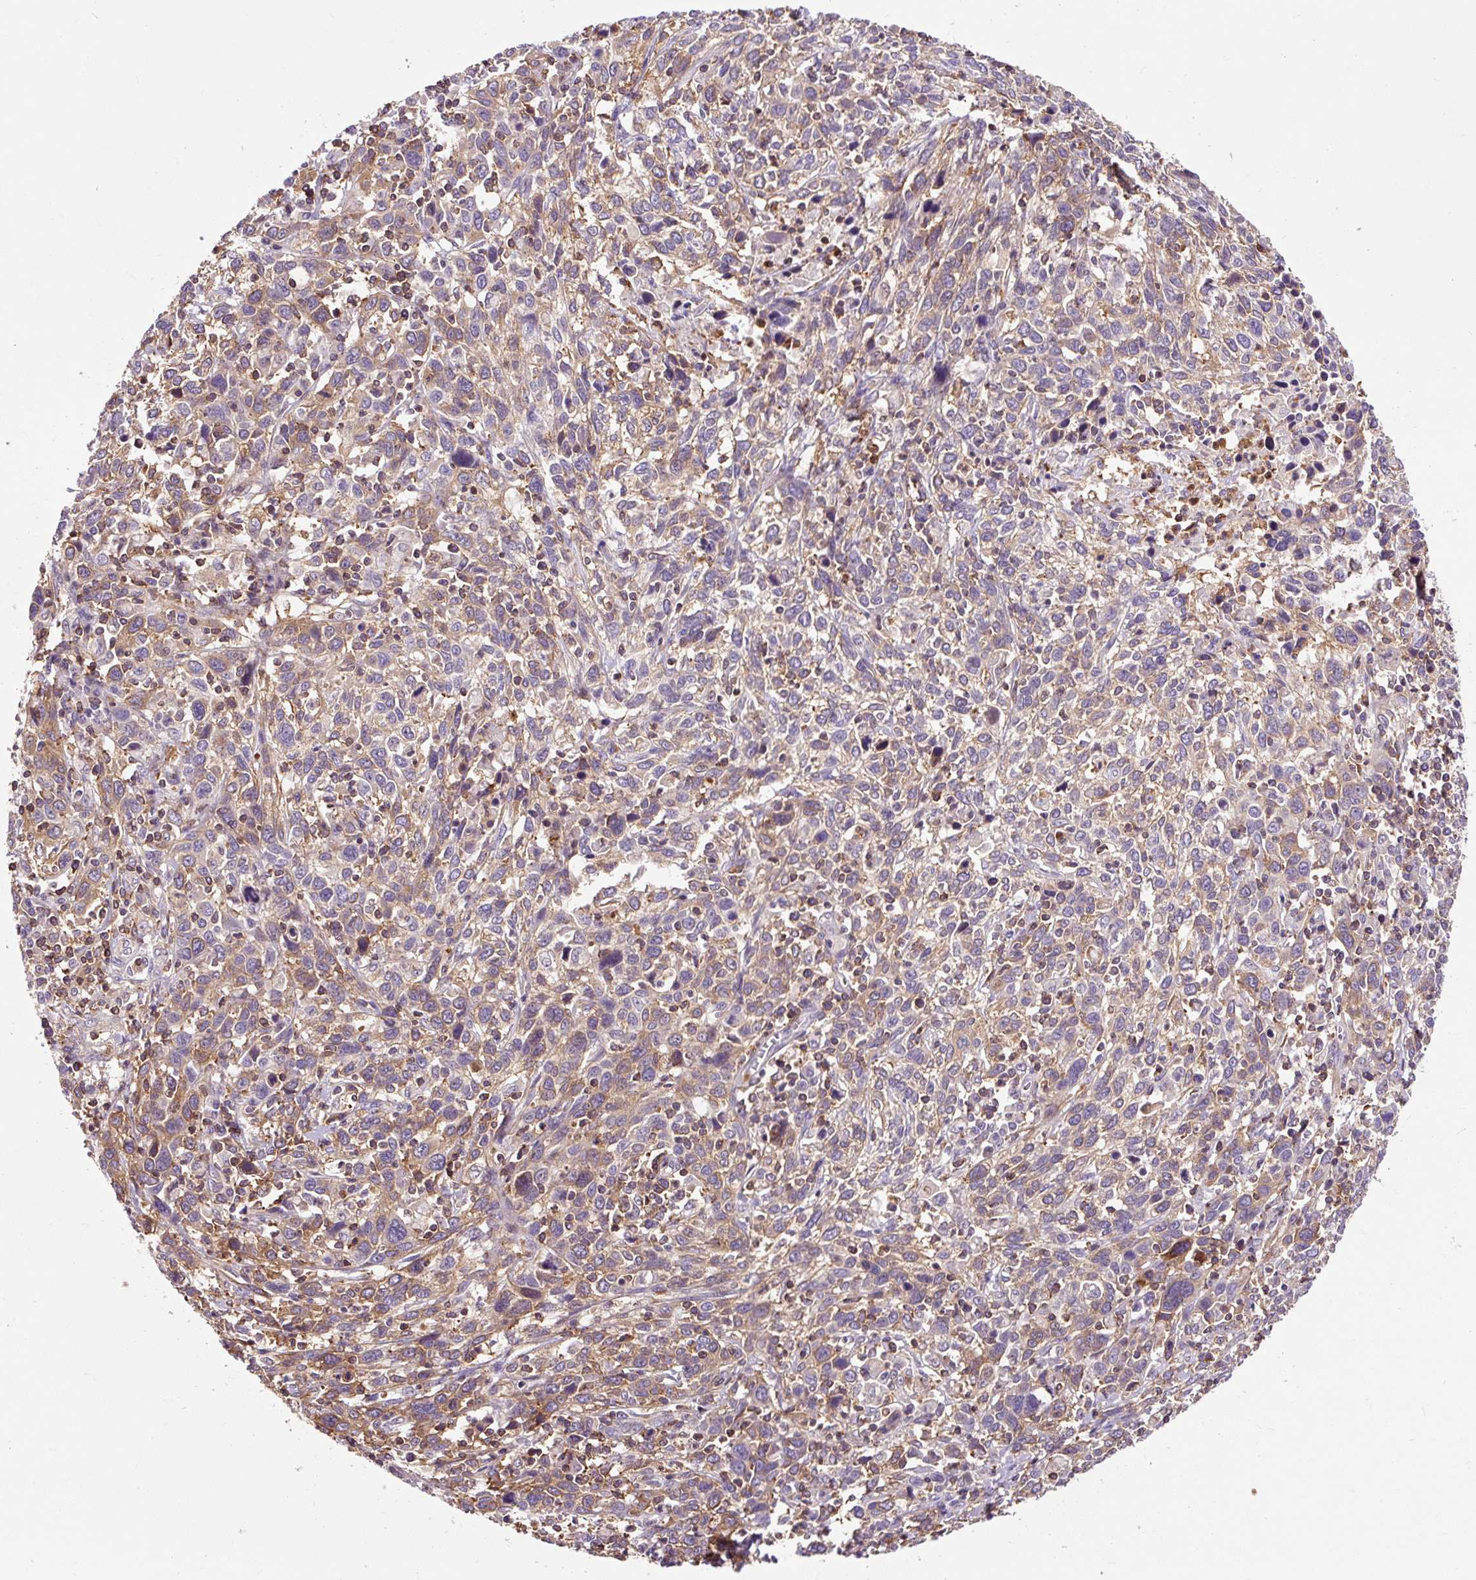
{"staining": {"intensity": "moderate", "quantity": ">75%", "location": "cytoplasmic/membranous"}, "tissue": "cervical cancer", "cell_type": "Tumor cells", "image_type": "cancer", "snomed": [{"axis": "morphology", "description": "Squamous cell carcinoma, NOS"}, {"axis": "topography", "description": "Cervix"}], "caption": "Protein expression analysis of cervical cancer exhibits moderate cytoplasmic/membranous expression in approximately >75% of tumor cells. (DAB (3,3'-diaminobenzidine) = brown stain, brightfield microscopy at high magnification).", "gene": "CISD3", "patient": {"sex": "female", "age": 46}}